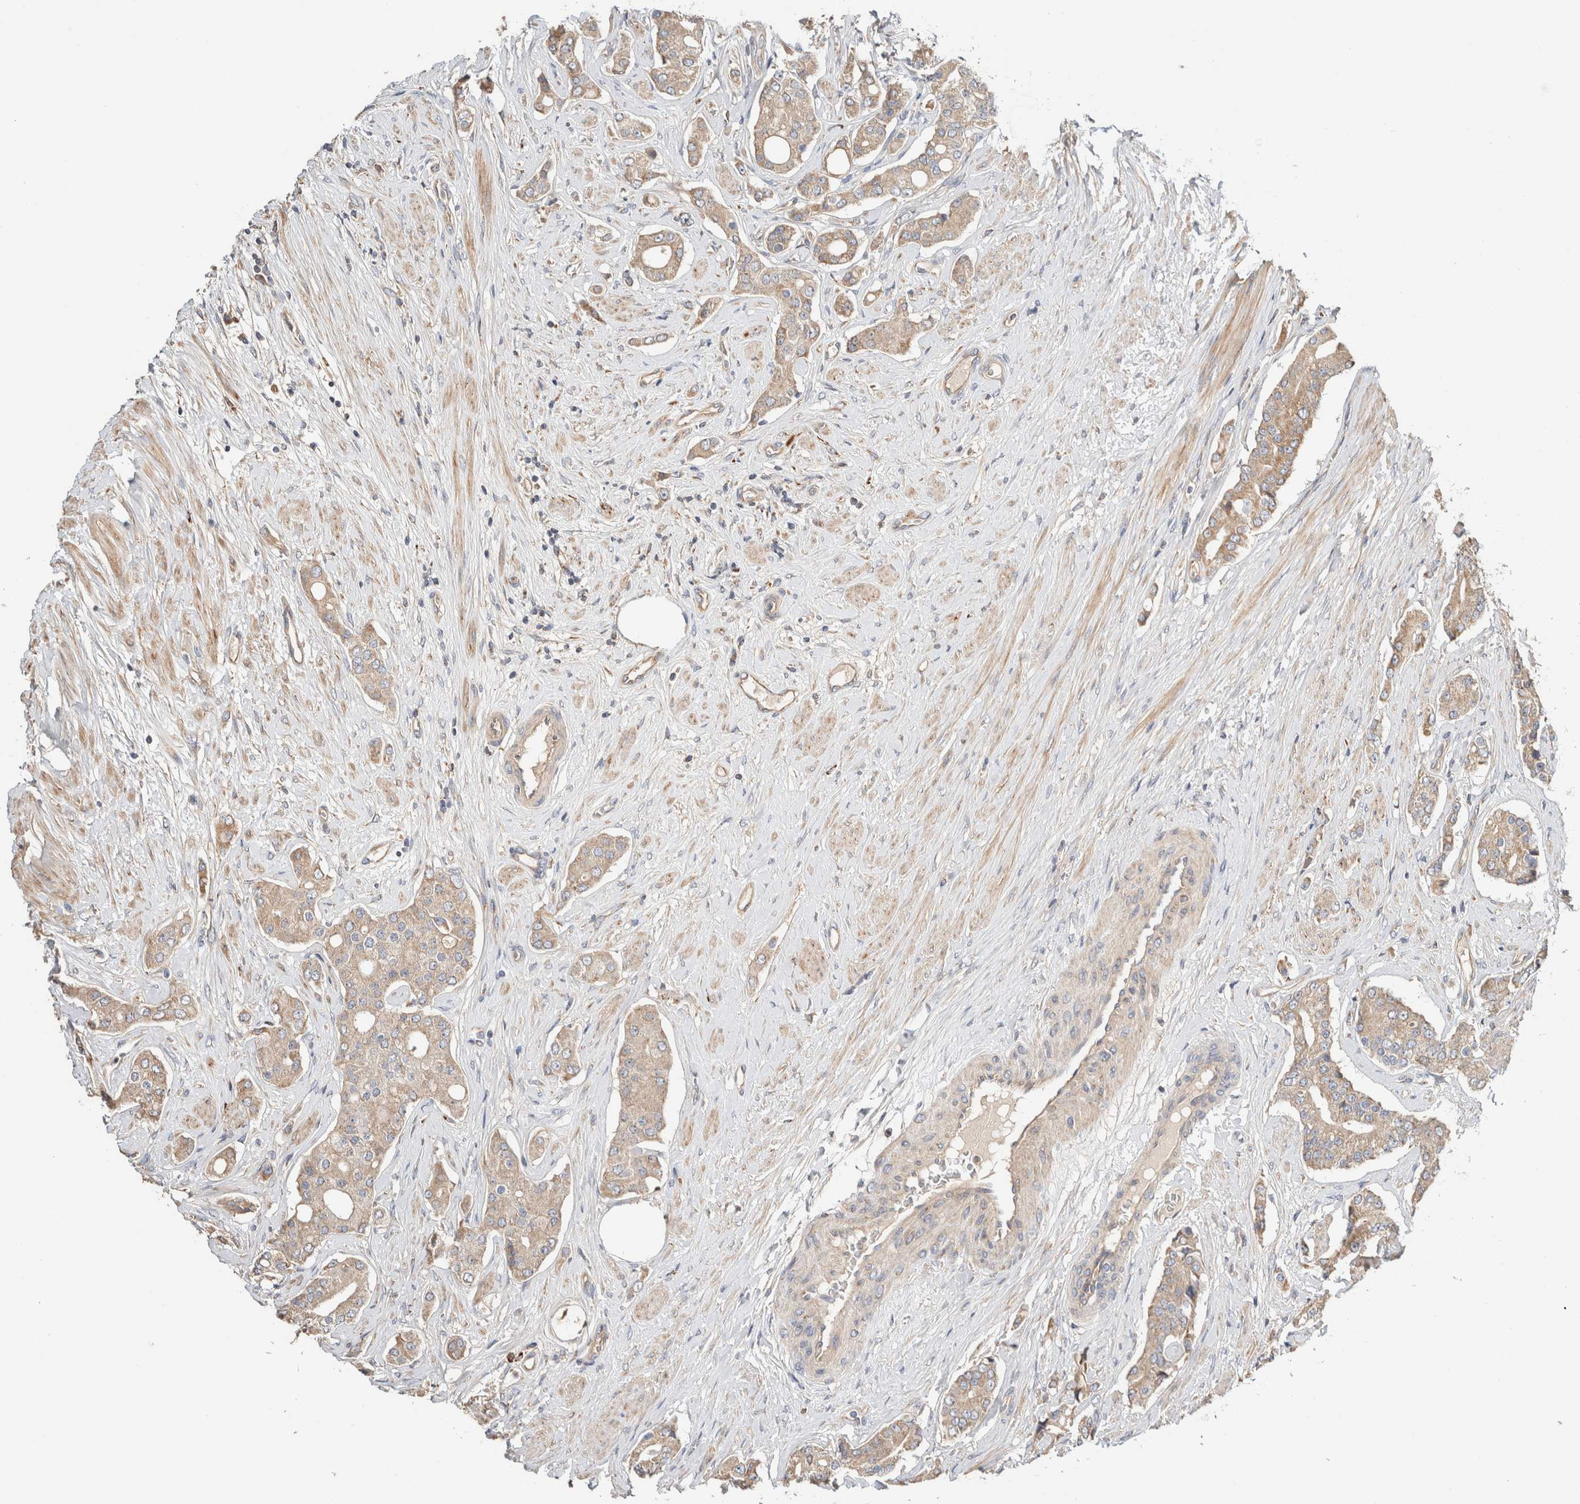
{"staining": {"intensity": "weak", "quantity": ">75%", "location": "cytoplasmic/membranous"}, "tissue": "prostate cancer", "cell_type": "Tumor cells", "image_type": "cancer", "snomed": [{"axis": "morphology", "description": "Adenocarcinoma, High grade"}, {"axis": "topography", "description": "Prostate"}], "caption": "Immunohistochemistry photomicrograph of neoplastic tissue: prostate cancer stained using immunohistochemistry shows low levels of weak protein expression localized specifically in the cytoplasmic/membranous of tumor cells, appearing as a cytoplasmic/membranous brown color.", "gene": "B3GNTL1", "patient": {"sex": "male", "age": 71}}